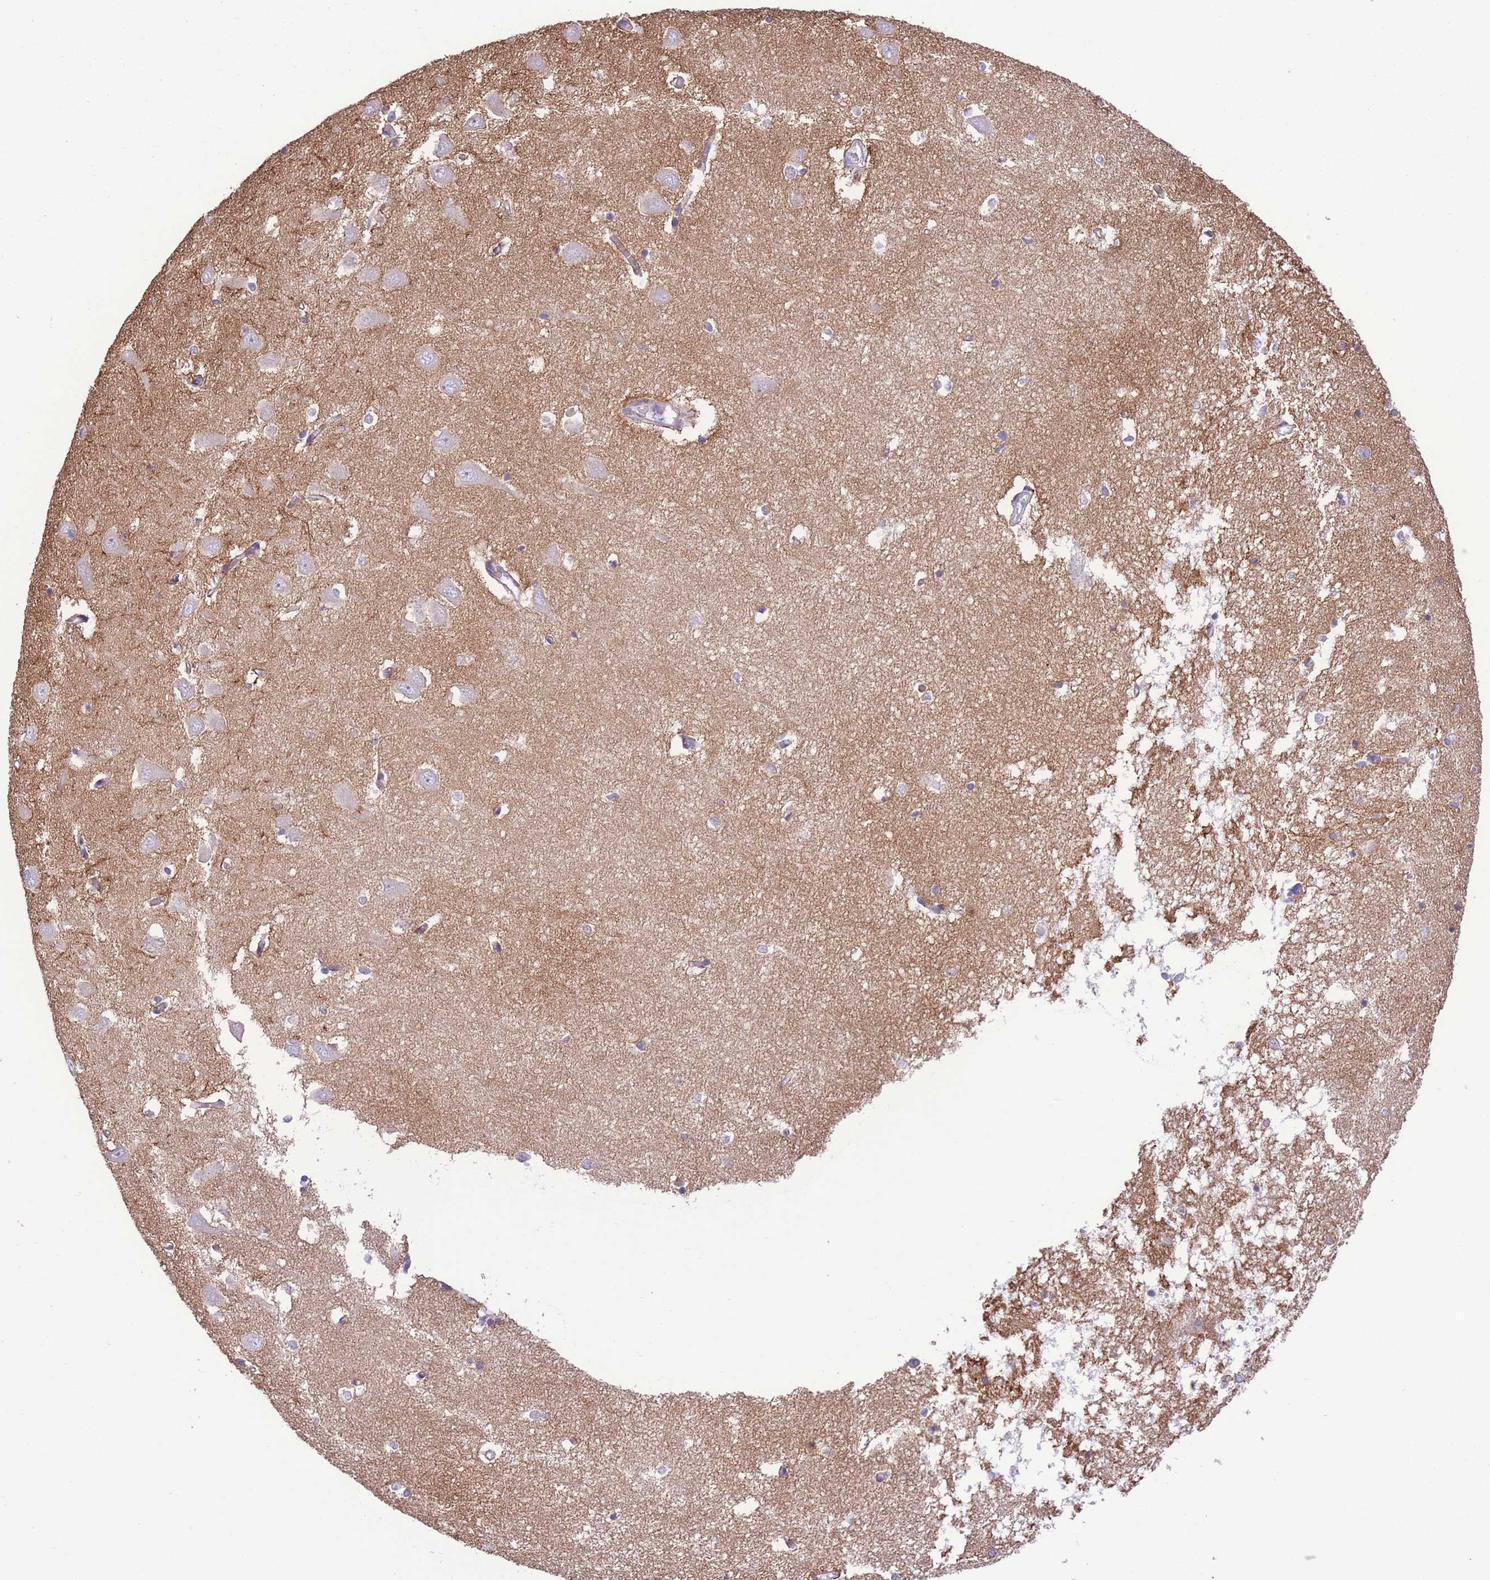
{"staining": {"intensity": "negative", "quantity": "none", "location": "none"}, "tissue": "hippocampus", "cell_type": "Glial cells", "image_type": "normal", "snomed": [{"axis": "morphology", "description": "Normal tissue, NOS"}, {"axis": "topography", "description": "Hippocampus"}], "caption": "Hippocampus stained for a protein using IHC reveals no staining glial cells.", "gene": "RAI2", "patient": {"sex": "male", "age": 70}}